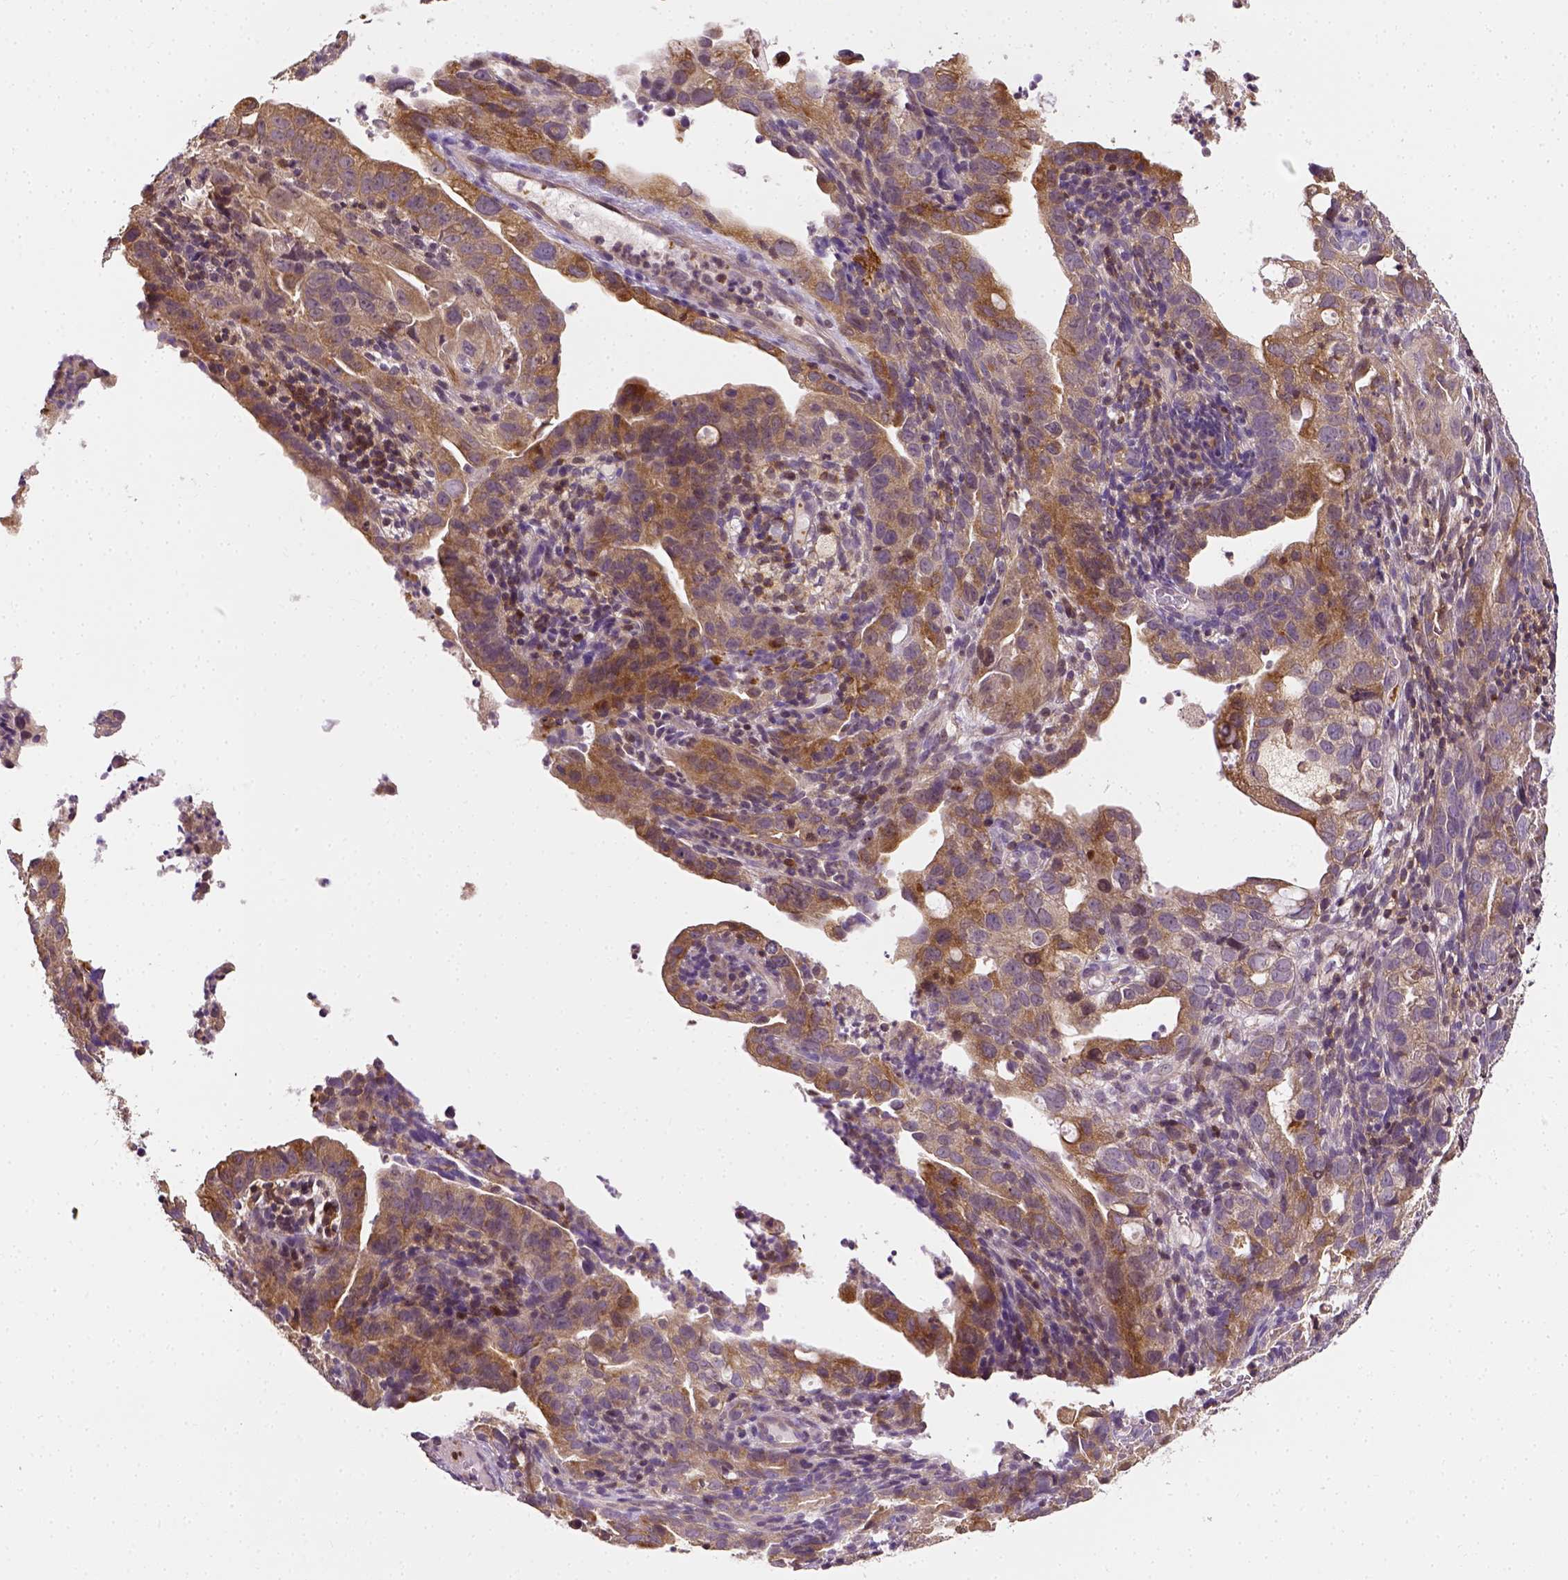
{"staining": {"intensity": "moderate", "quantity": ">75%", "location": "cytoplasmic/membranous"}, "tissue": "endometrial cancer", "cell_type": "Tumor cells", "image_type": "cancer", "snomed": [{"axis": "morphology", "description": "Adenocarcinoma, NOS"}, {"axis": "topography", "description": "Endometrium"}], "caption": "This histopathology image demonstrates endometrial cancer stained with immunohistochemistry (IHC) to label a protein in brown. The cytoplasmic/membranous of tumor cells show moderate positivity for the protein. Nuclei are counter-stained blue.", "gene": "MATK", "patient": {"sex": "female", "age": 57}}